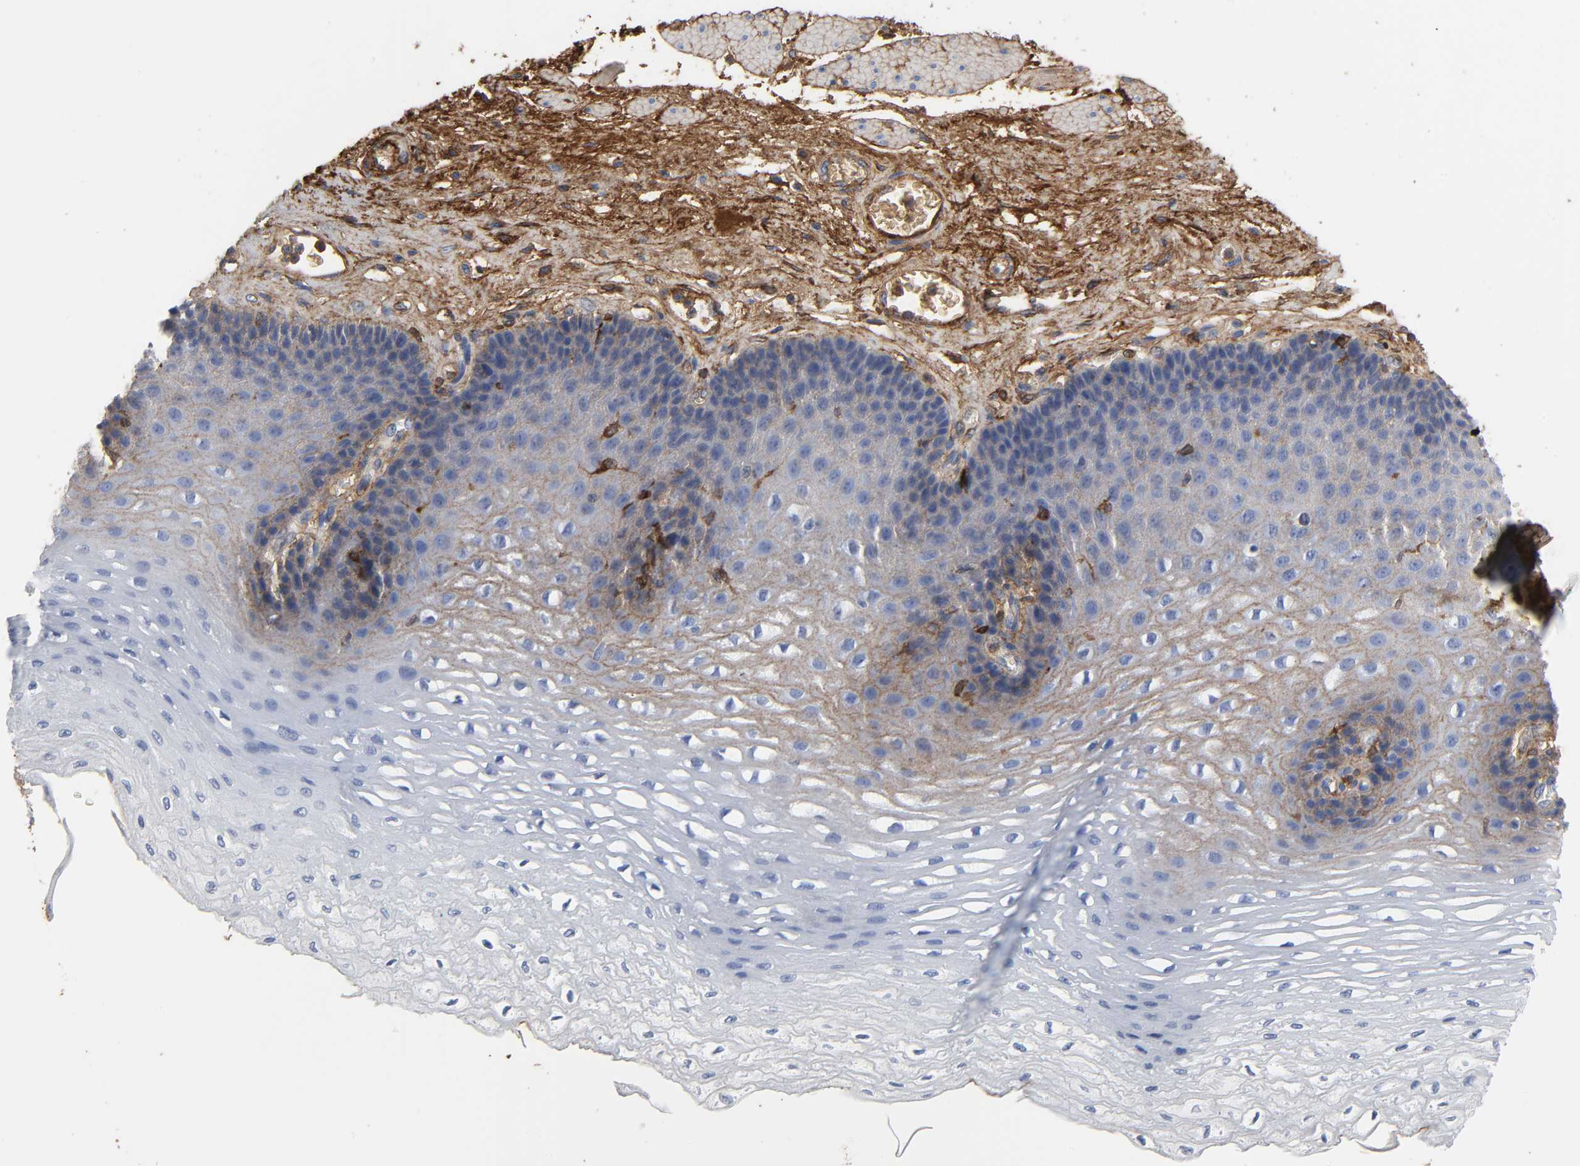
{"staining": {"intensity": "weak", "quantity": "<25%", "location": "cytoplasmic/membranous"}, "tissue": "esophagus", "cell_type": "Squamous epithelial cells", "image_type": "normal", "snomed": [{"axis": "morphology", "description": "Normal tissue, NOS"}, {"axis": "topography", "description": "Esophagus"}], "caption": "Immunohistochemistry (IHC) of unremarkable human esophagus reveals no staining in squamous epithelial cells.", "gene": "FBLN1", "patient": {"sex": "female", "age": 72}}